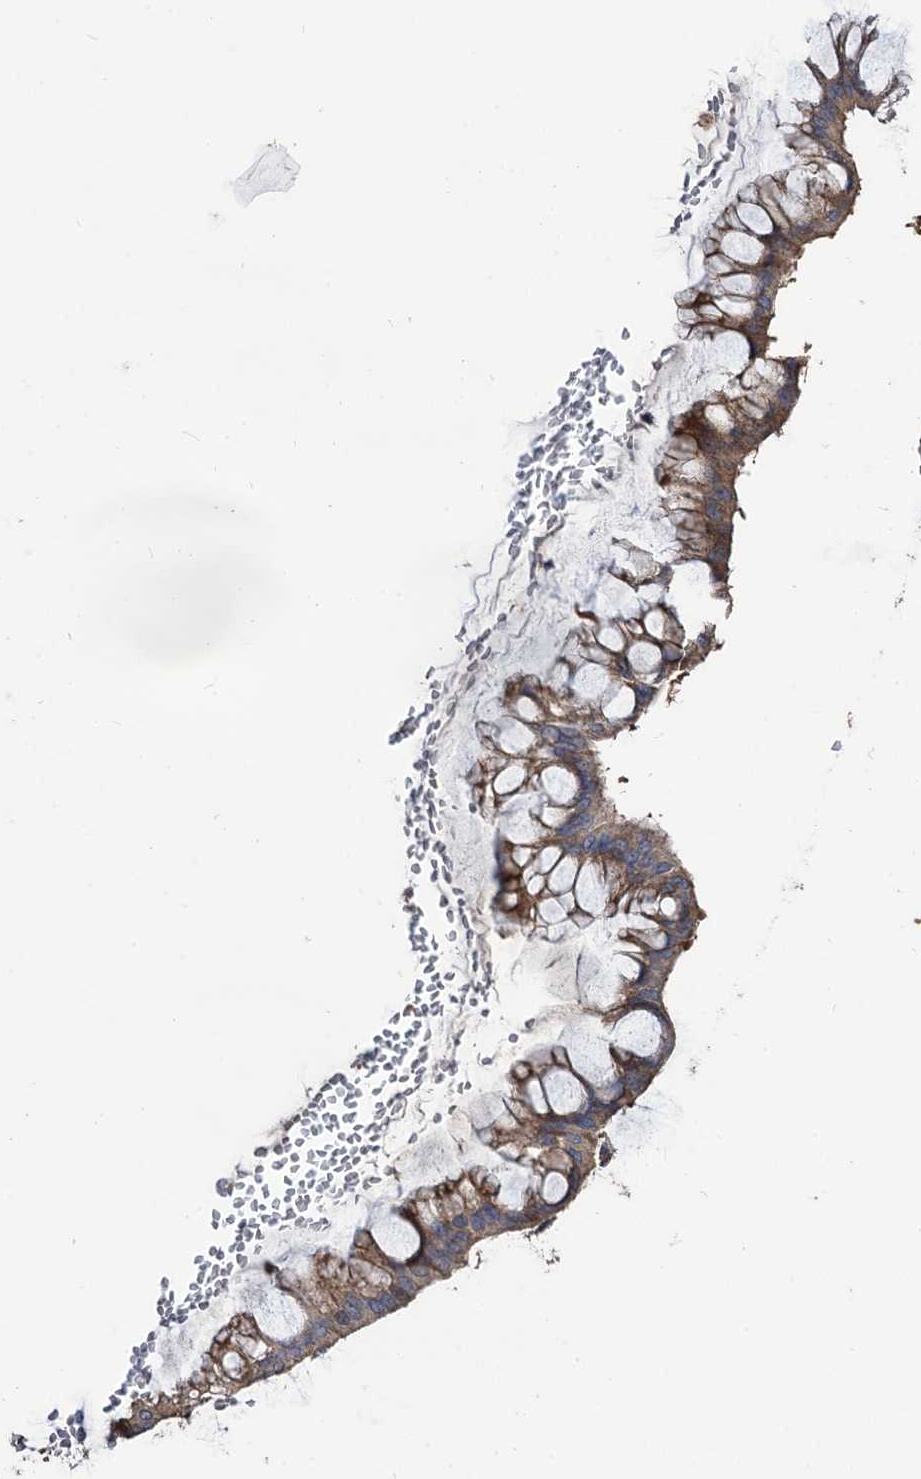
{"staining": {"intensity": "moderate", "quantity": ">75%", "location": "cytoplasmic/membranous"}, "tissue": "ovarian cancer", "cell_type": "Tumor cells", "image_type": "cancer", "snomed": [{"axis": "morphology", "description": "Cystadenocarcinoma, mucinous, NOS"}, {"axis": "topography", "description": "Ovary"}], "caption": "Mucinous cystadenocarcinoma (ovarian) stained for a protein (brown) shows moderate cytoplasmic/membranous positive expression in about >75% of tumor cells.", "gene": "RASSF1", "patient": {"sex": "female", "age": 73}}